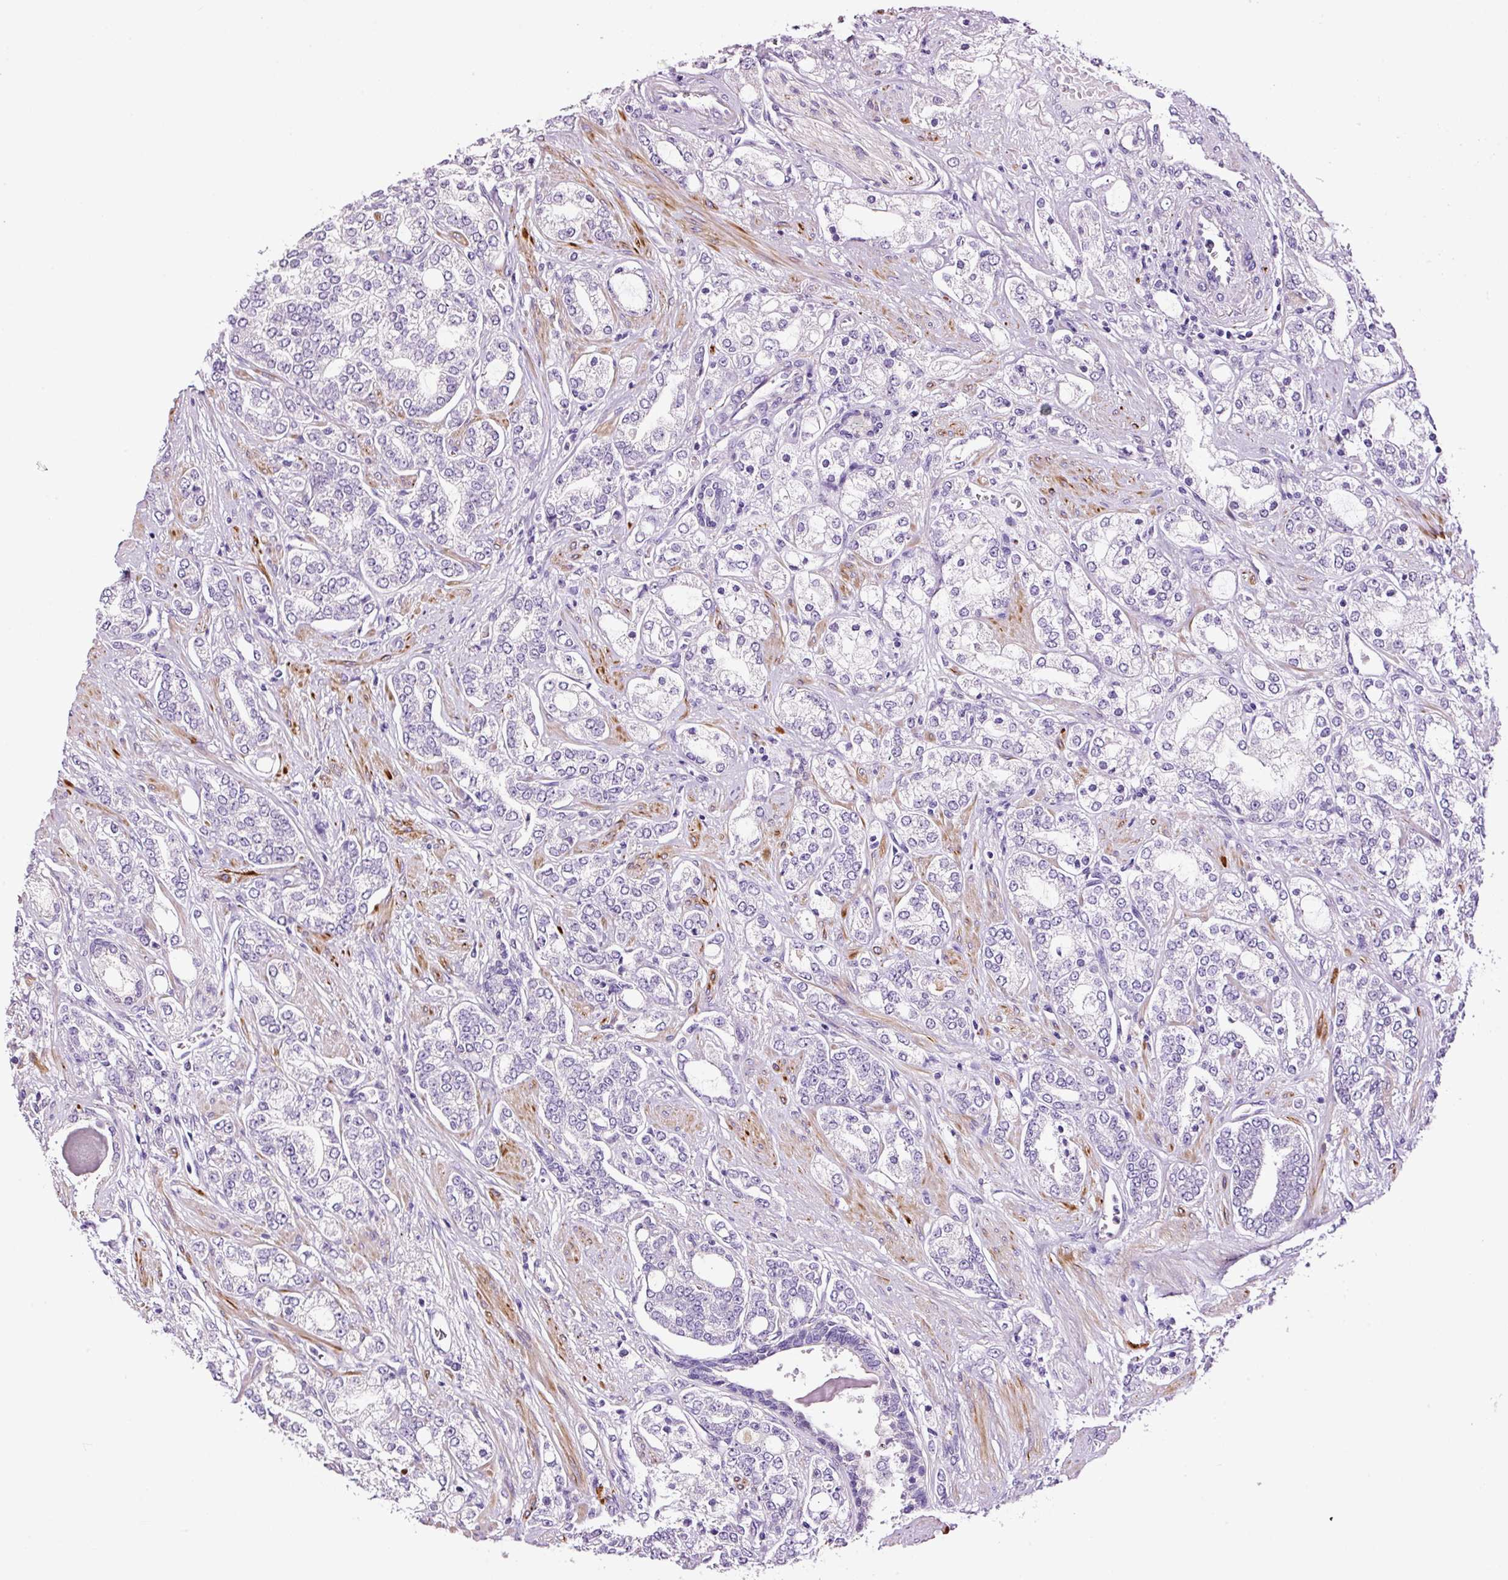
{"staining": {"intensity": "negative", "quantity": "none", "location": "none"}, "tissue": "prostate cancer", "cell_type": "Tumor cells", "image_type": "cancer", "snomed": [{"axis": "morphology", "description": "Adenocarcinoma, High grade"}, {"axis": "topography", "description": "Prostate"}], "caption": "The histopathology image shows no staining of tumor cells in prostate cancer (high-grade adenocarcinoma). Brightfield microscopy of IHC stained with DAB (3,3'-diaminobenzidine) (brown) and hematoxylin (blue), captured at high magnification.", "gene": "PAM", "patient": {"sex": "male", "age": 64}}